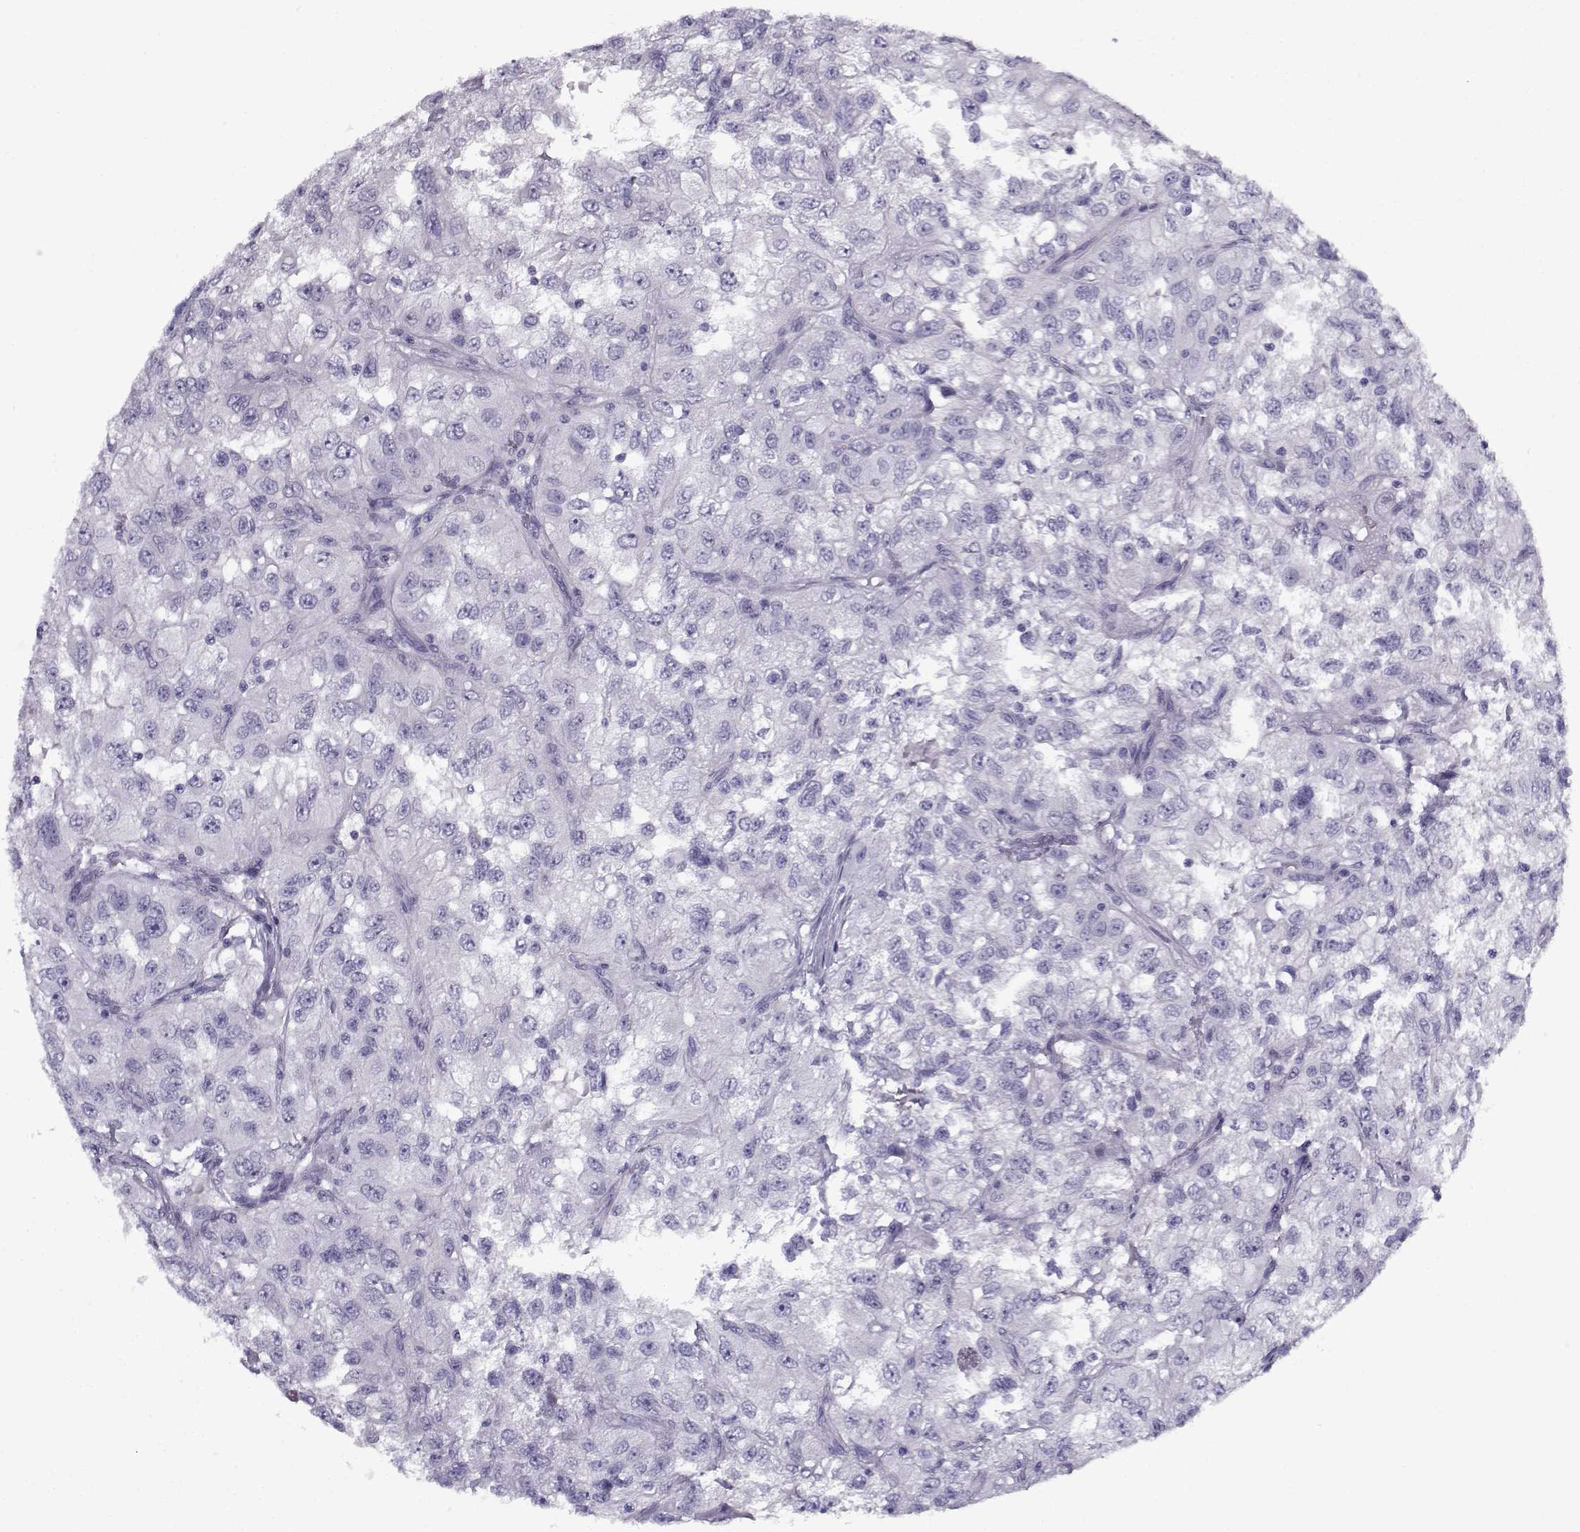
{"staining": {"intensity": "negative", "quantity": "none", "location": "none"}, "tissue": "renal cancer", "cell_type": "Tumor cells", "image_type": "cancer", "snomed": [{"axis": "morphology", "description": "Adenocarcinoma, NOS"}, {"axis": "topography", "description": "Kidney"}], "caption": "This micrograph is of renal cancer (adenocarcinoma) stained with immunohistochemistry to label a protein in brown with the nuclei are counter-stained blue. There is no expression in tumor cells.", "gene": "GAGE2A", "patient": {"sex": "male", "age": 64}}